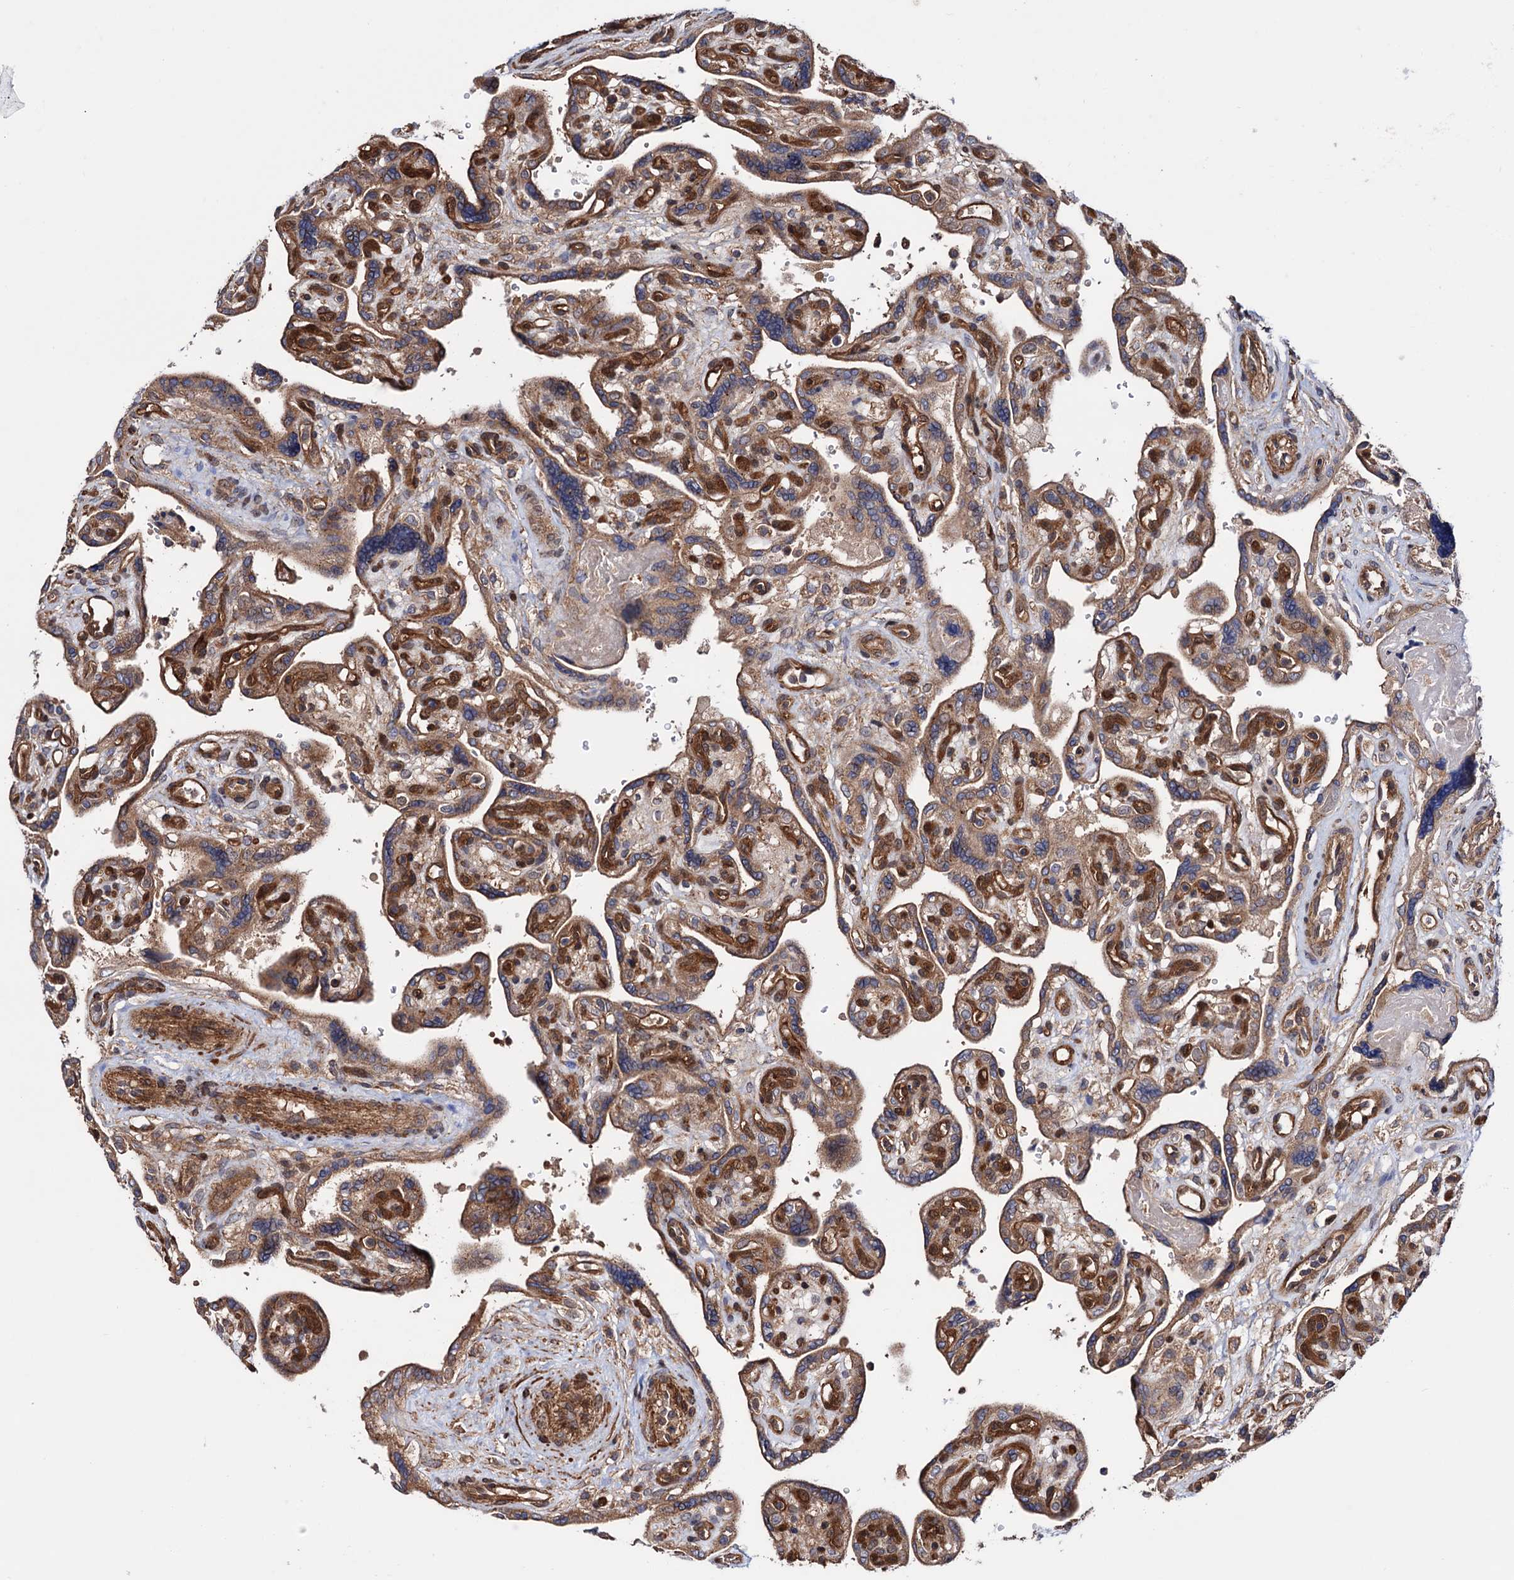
{"staining": {"intensity": "moderate", "quantity": ">75%", "location": "cytoplasmic/membranous"}, "tissue": "placenta", "cell_type": "Trophoblastic cells", "image_type": "normal", "snomed": [{"axis": "morphology", "description": "Normal tissue, NOS"}, {"axis": "topography", "description": "Placenta"}], "caption": "High-power microscopy captured an immunohistochemistry histopathology image of benign placenta, revealing moderate cytoplasmic/membranous positivity in about >75% of trophoblastic cells. (DAB (3,3'-diaminobenzidine) IHC, brown staining for protein, blue staining for nuclei).", "gene": "FERMT2", "patient": {"sex": "female", "age": 39}}